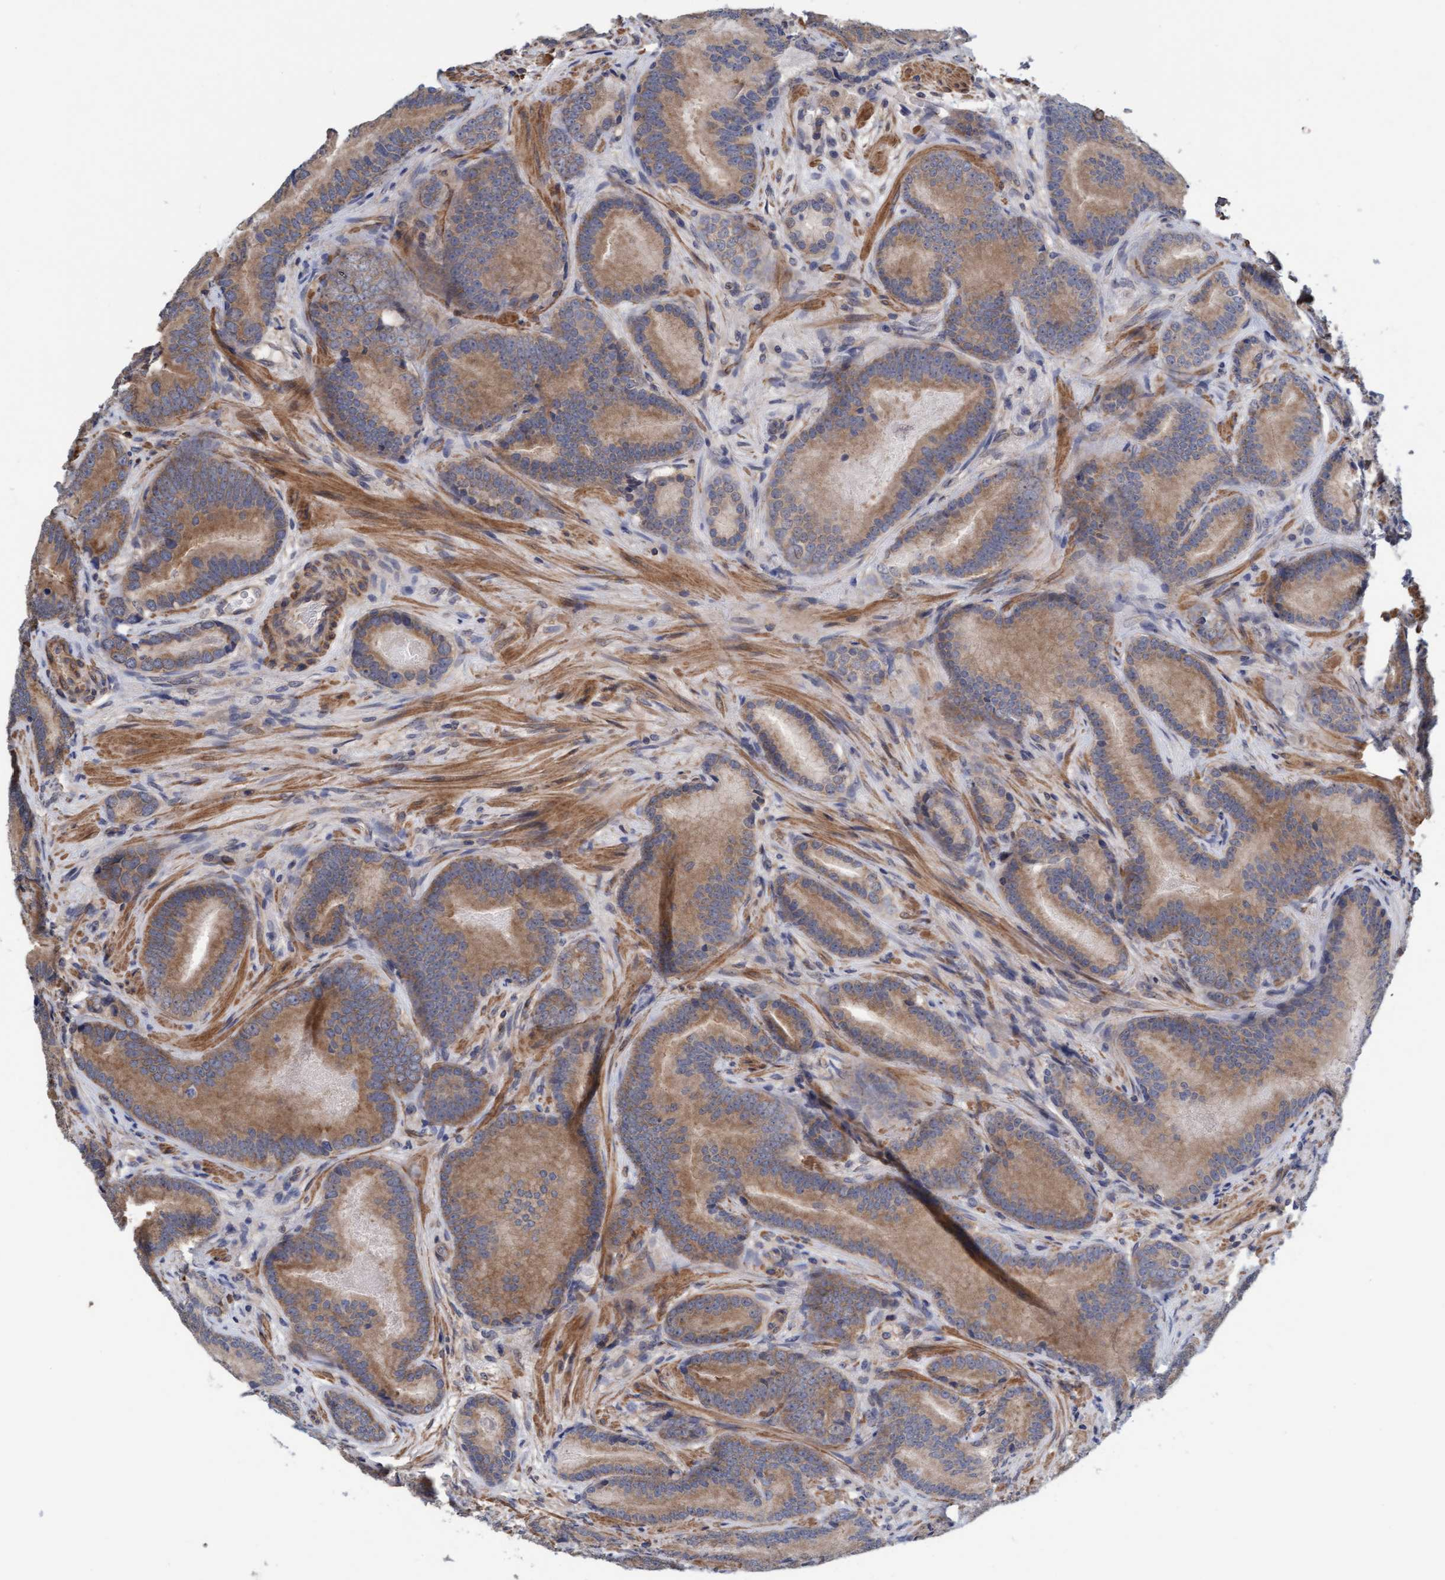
{"staining": {"intensity": "weak", "quantity": ">75%", "location": "cytoplasmic/membranous"}, "tissue": "prostate cancer", "cell_type": "Tumor cells", "image_type": "cancer", "snomed": [{"axis": "morphology", "description": "Adenocarcinoma, High grade"}, {"axis": "topography", "description": "Prostate"}], "caption": "Prostate adenocarcinoma (high-grade) stained with DAB (3,3'-diaminobenzidine) immunohistochemistry reveals low levels of weak cytoplasmic/membranous staining in about >75% of tumor cells.", "gene": "FXR2", "patient": {"sex": "male", "age": 55}}